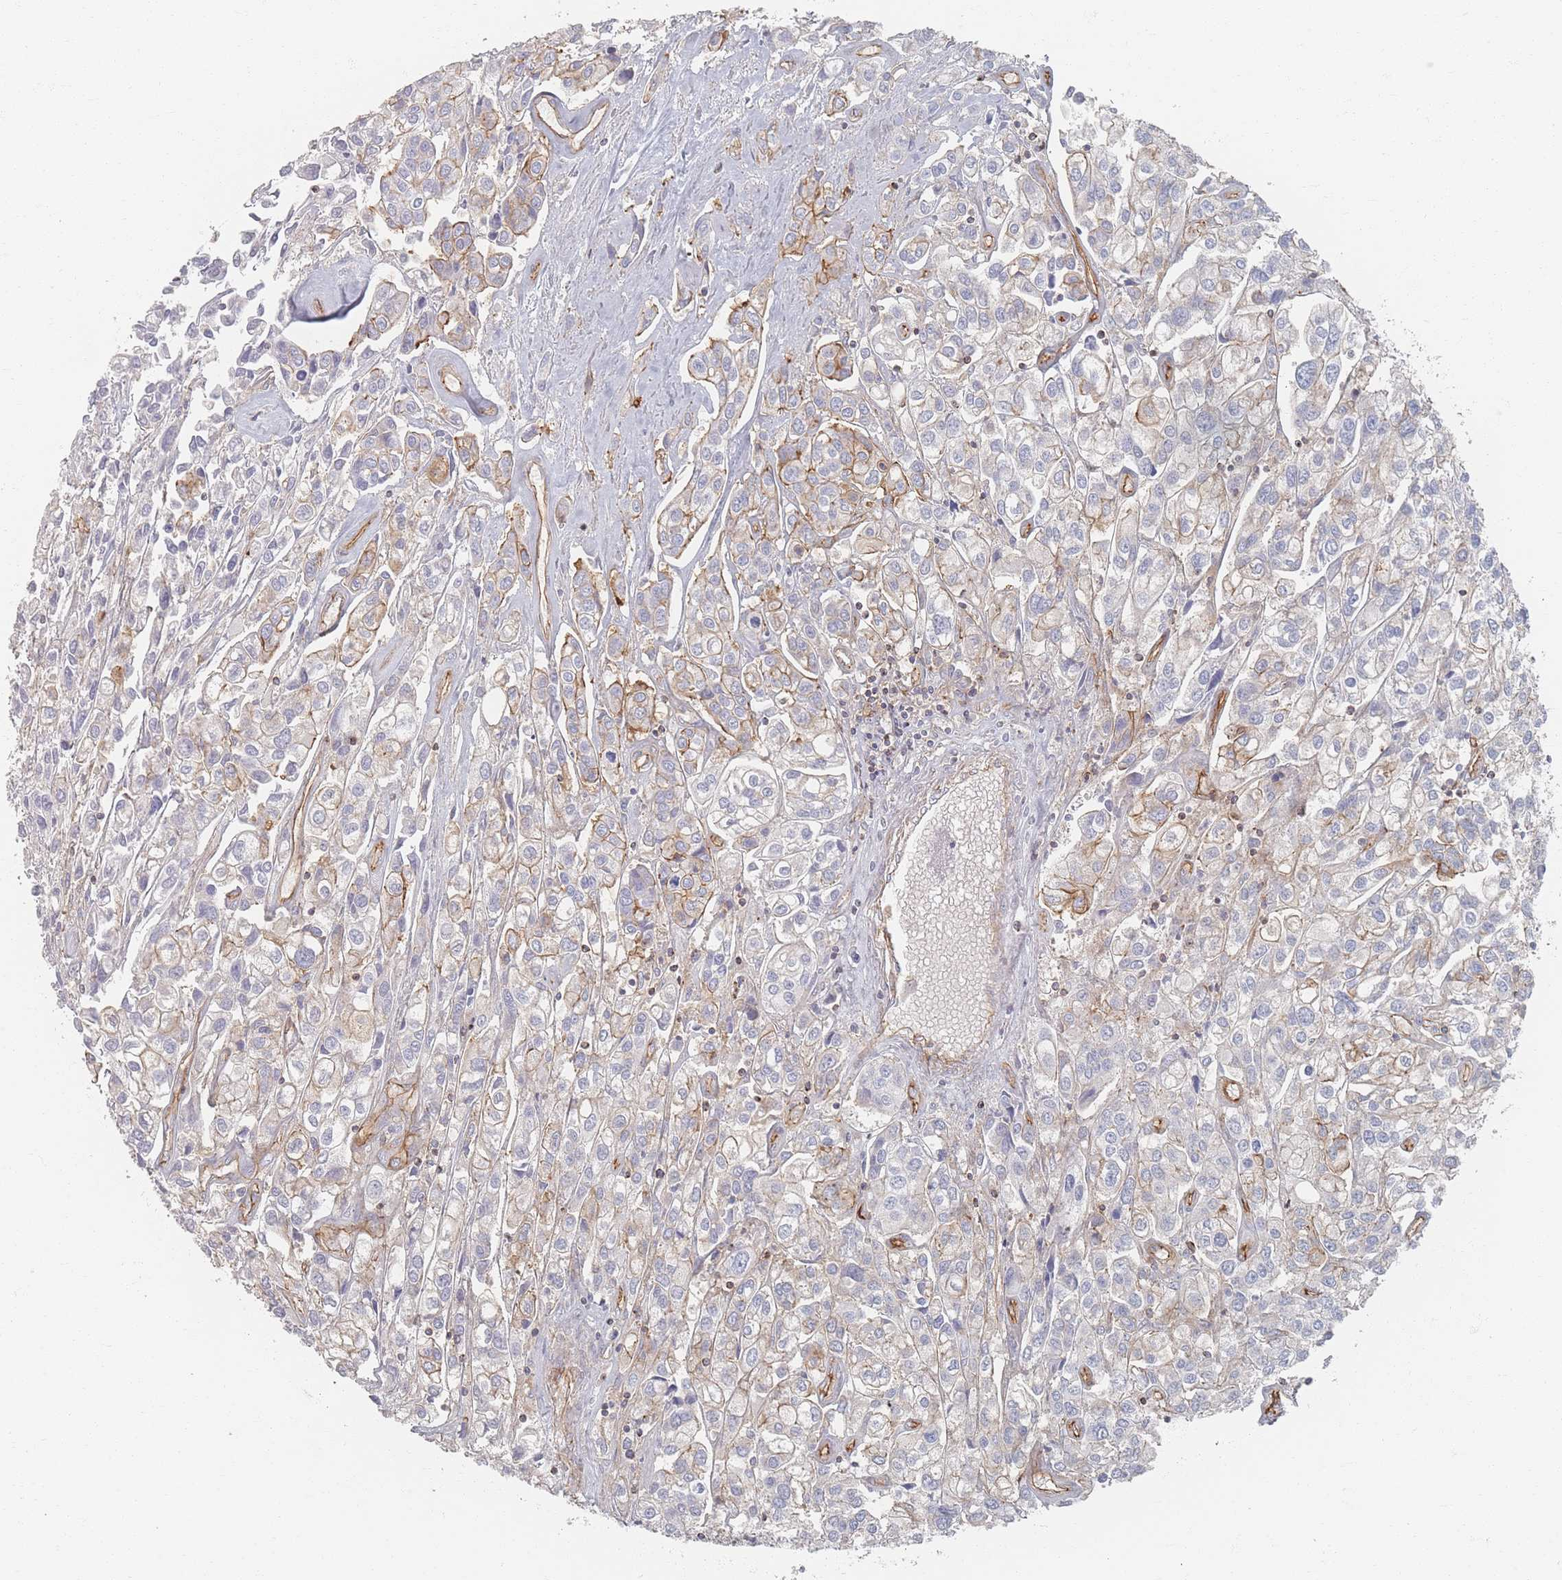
{"staining": {"intensity": "moderate", "quantity": "<25%", "location": "cytoplasmic/membranous"}, "tissue": "urothelial cancer", "cell_type": "Tumor cells", "image_type": "cancer", "snomed": [{"axis": "morphology", "description": "Urothelial carcinoma, High grade"}, {"axis": "topography", "description": "Urinary bladder"}], "caption": "A micrograph of human urothelial cancer stained for a protein exhibits moderate cytoplasmic/membranous brown staining in tumor cells.", "gene": "GNB1", "patient": {"sex": "male", "age": 67}}